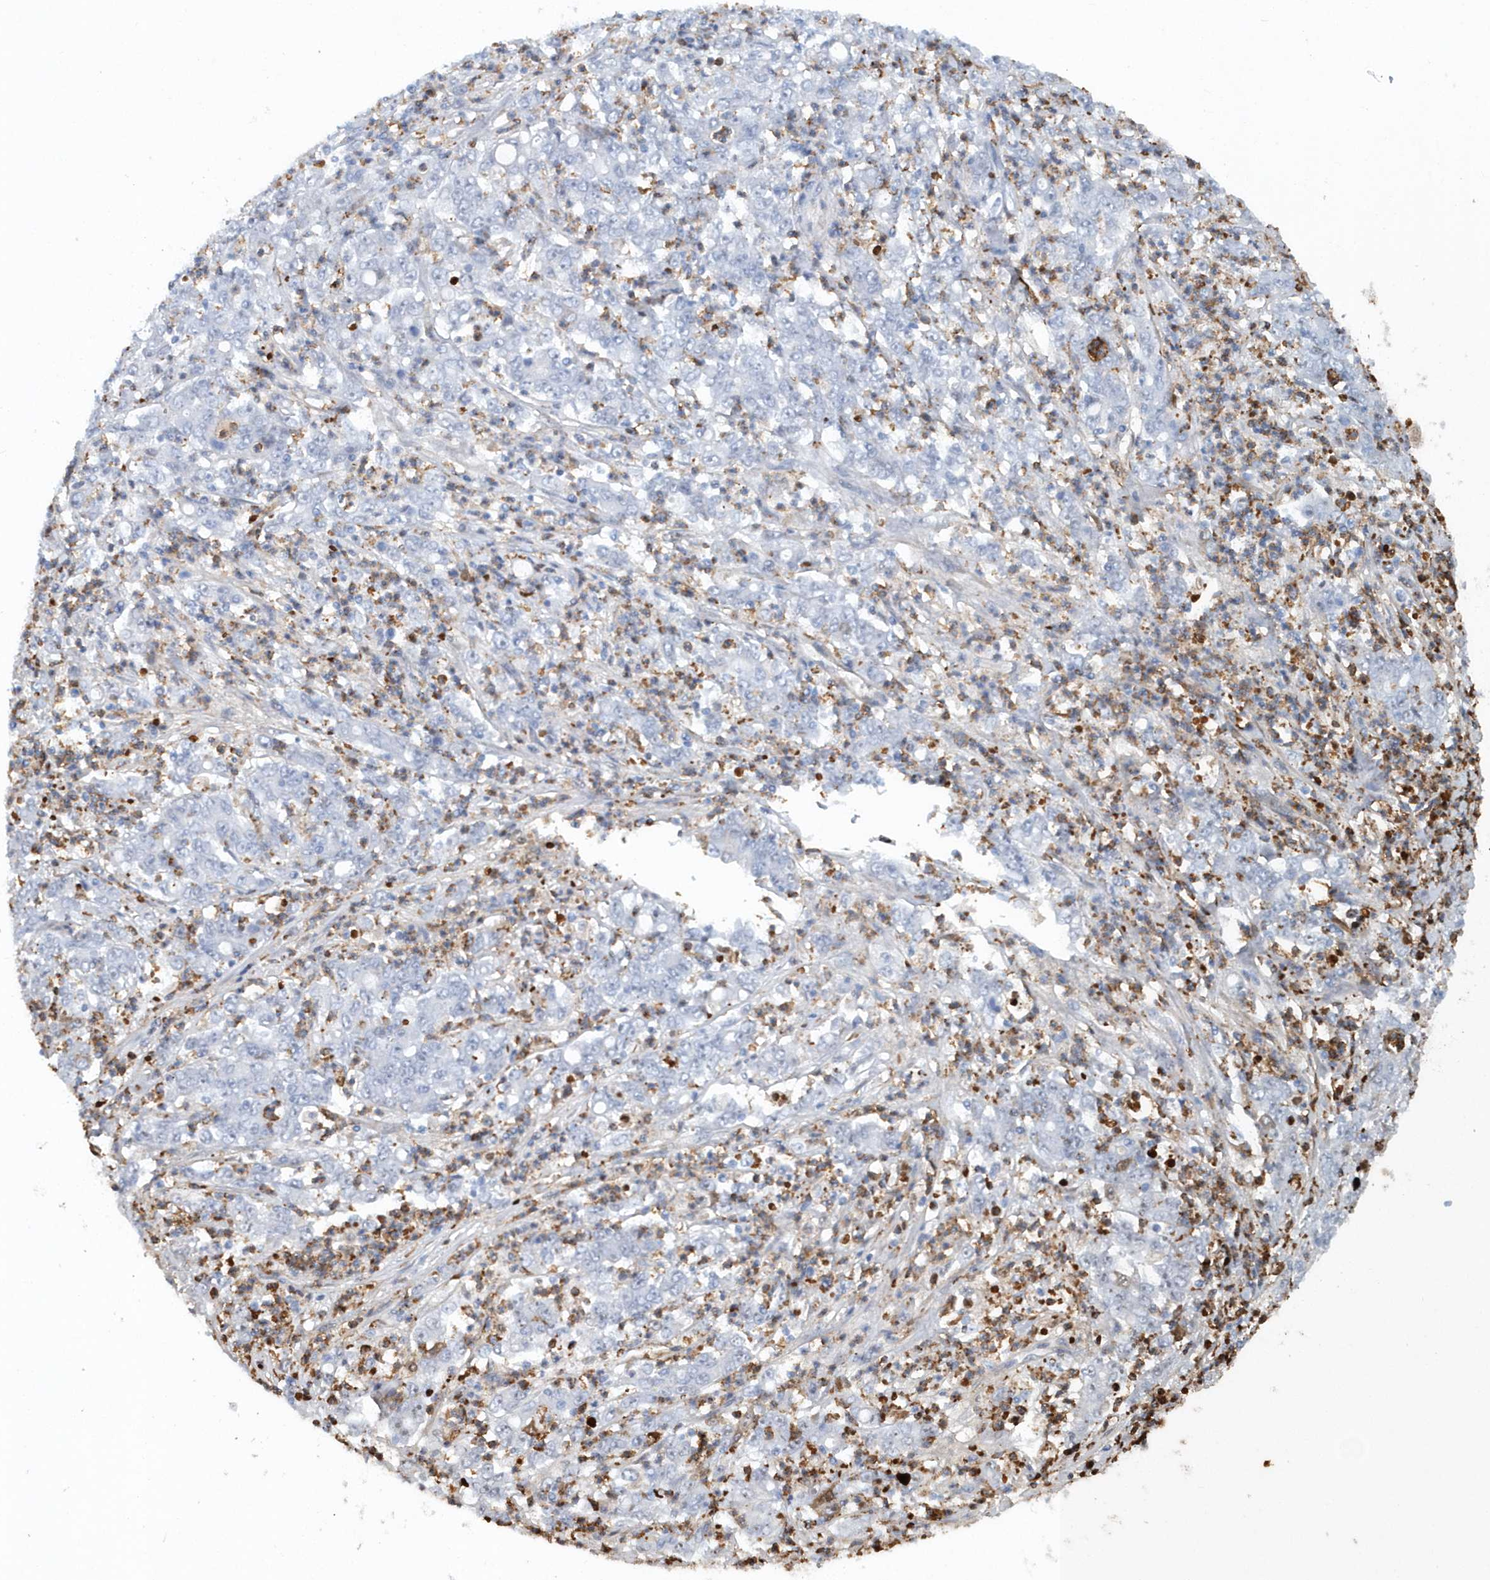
{"staining": {"intensity": "negative", "quantity": "none", "location": "none"}, "tissue": "stomach cancer", "cell_type": "Tumor cells", "image_type": "cancer", "snomed": [{"axis": "morphology", "description": "Adenocarcinoma, NOS"}, {"axis": "topography", "description": "Stomach, lower"}], "caption": "High power microscopy micrograph of an IHC image of stomach cancer (adenocarcinoma), revealing no significant positivity in tumor cells.", "gene": "ASCL4", "patient": {"sex": "female", "age": 71}}